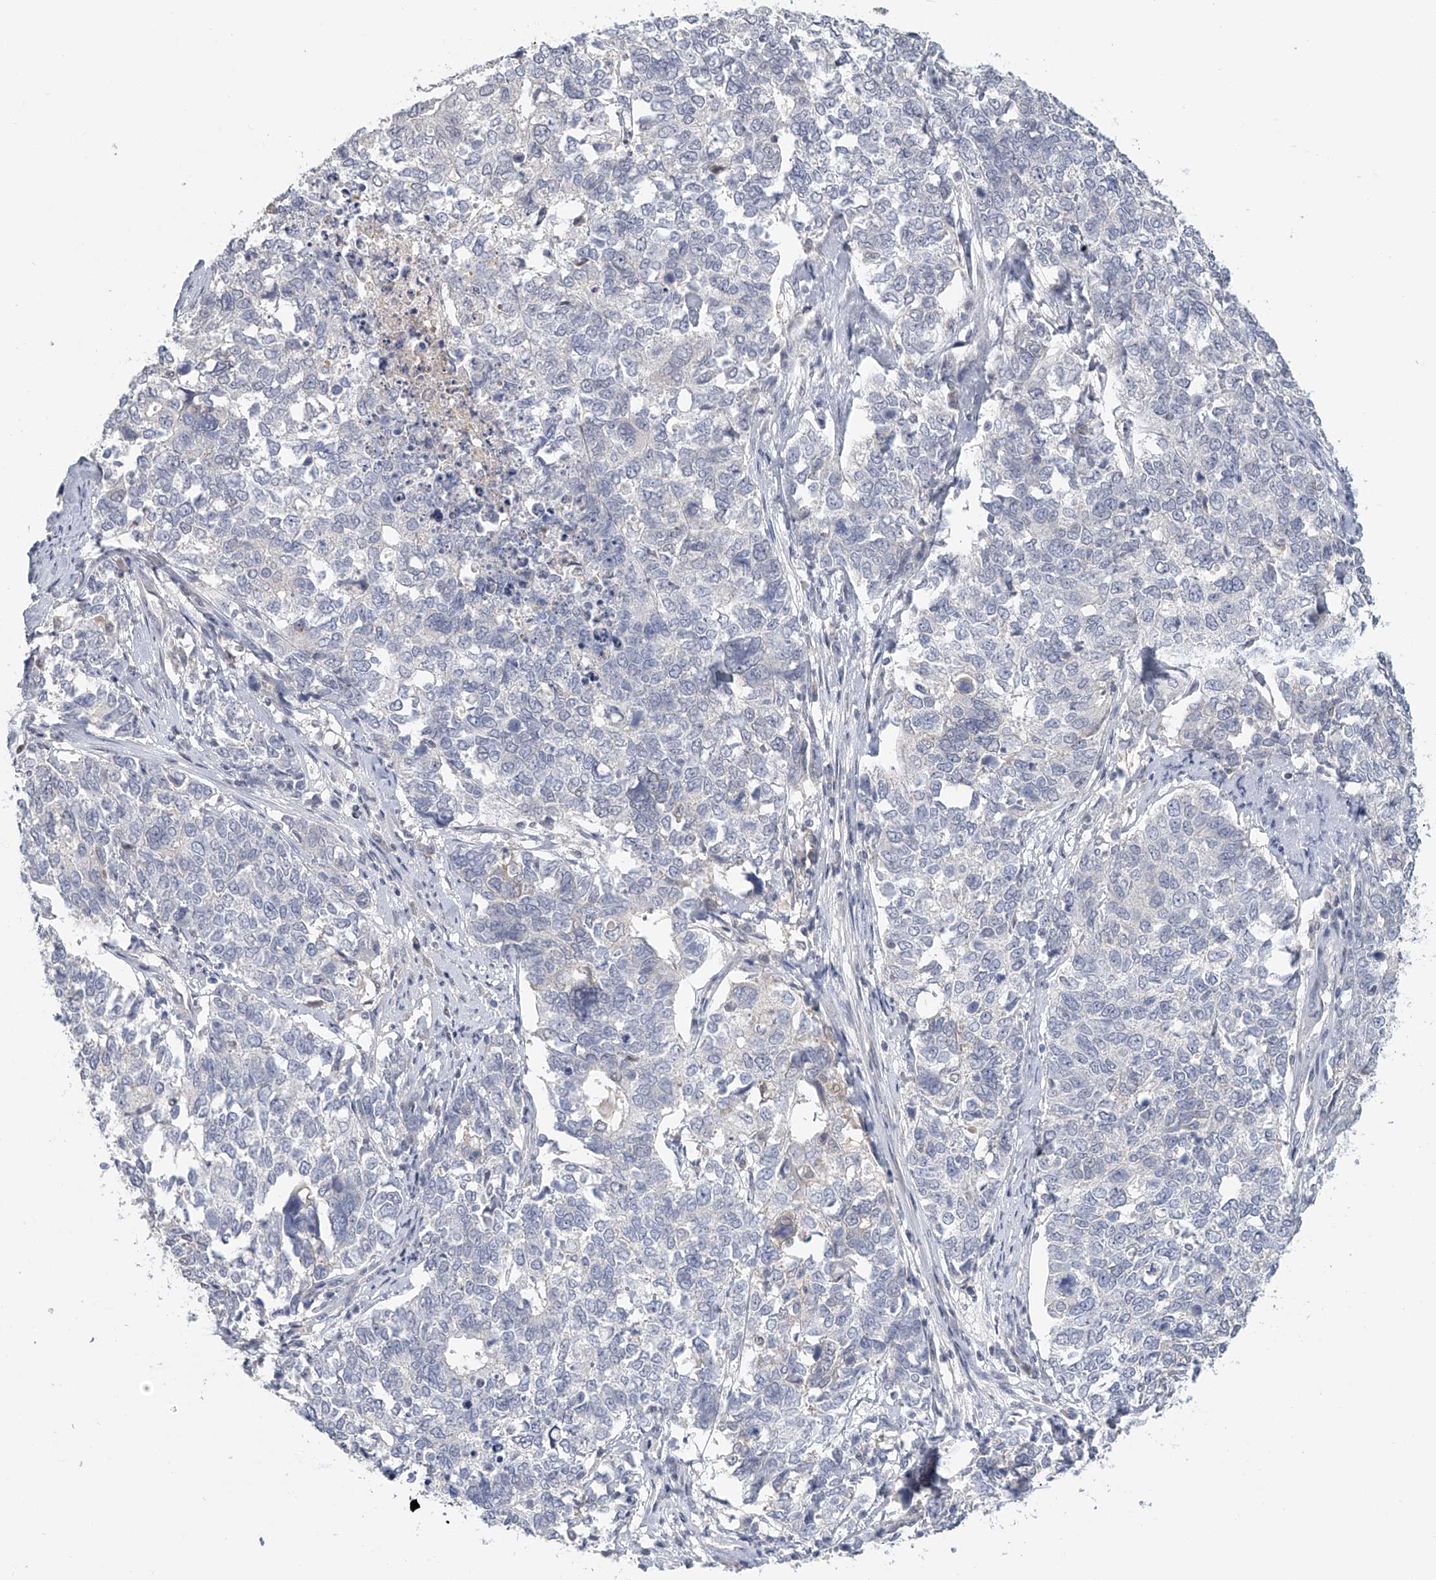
{"staining": {"intensity": "negative", "quantity": "none", "location": "none"}, "tissue": "cervical cancer", "cell_type": "Tumor cells", "image_type": "cancer", "snomed": [{"axis": "morphology", "description": "Squamous cell carcinoma, NOS"}, {"axis": "topography", "description": "Cervix"}], "caption": "This is a histopathology image of IHC staining of cervical squamous cell carcinoma, which shows no staining in tumor cells.", "gene": "DDX43", "patient": {"sex": "female", "age": 63}}